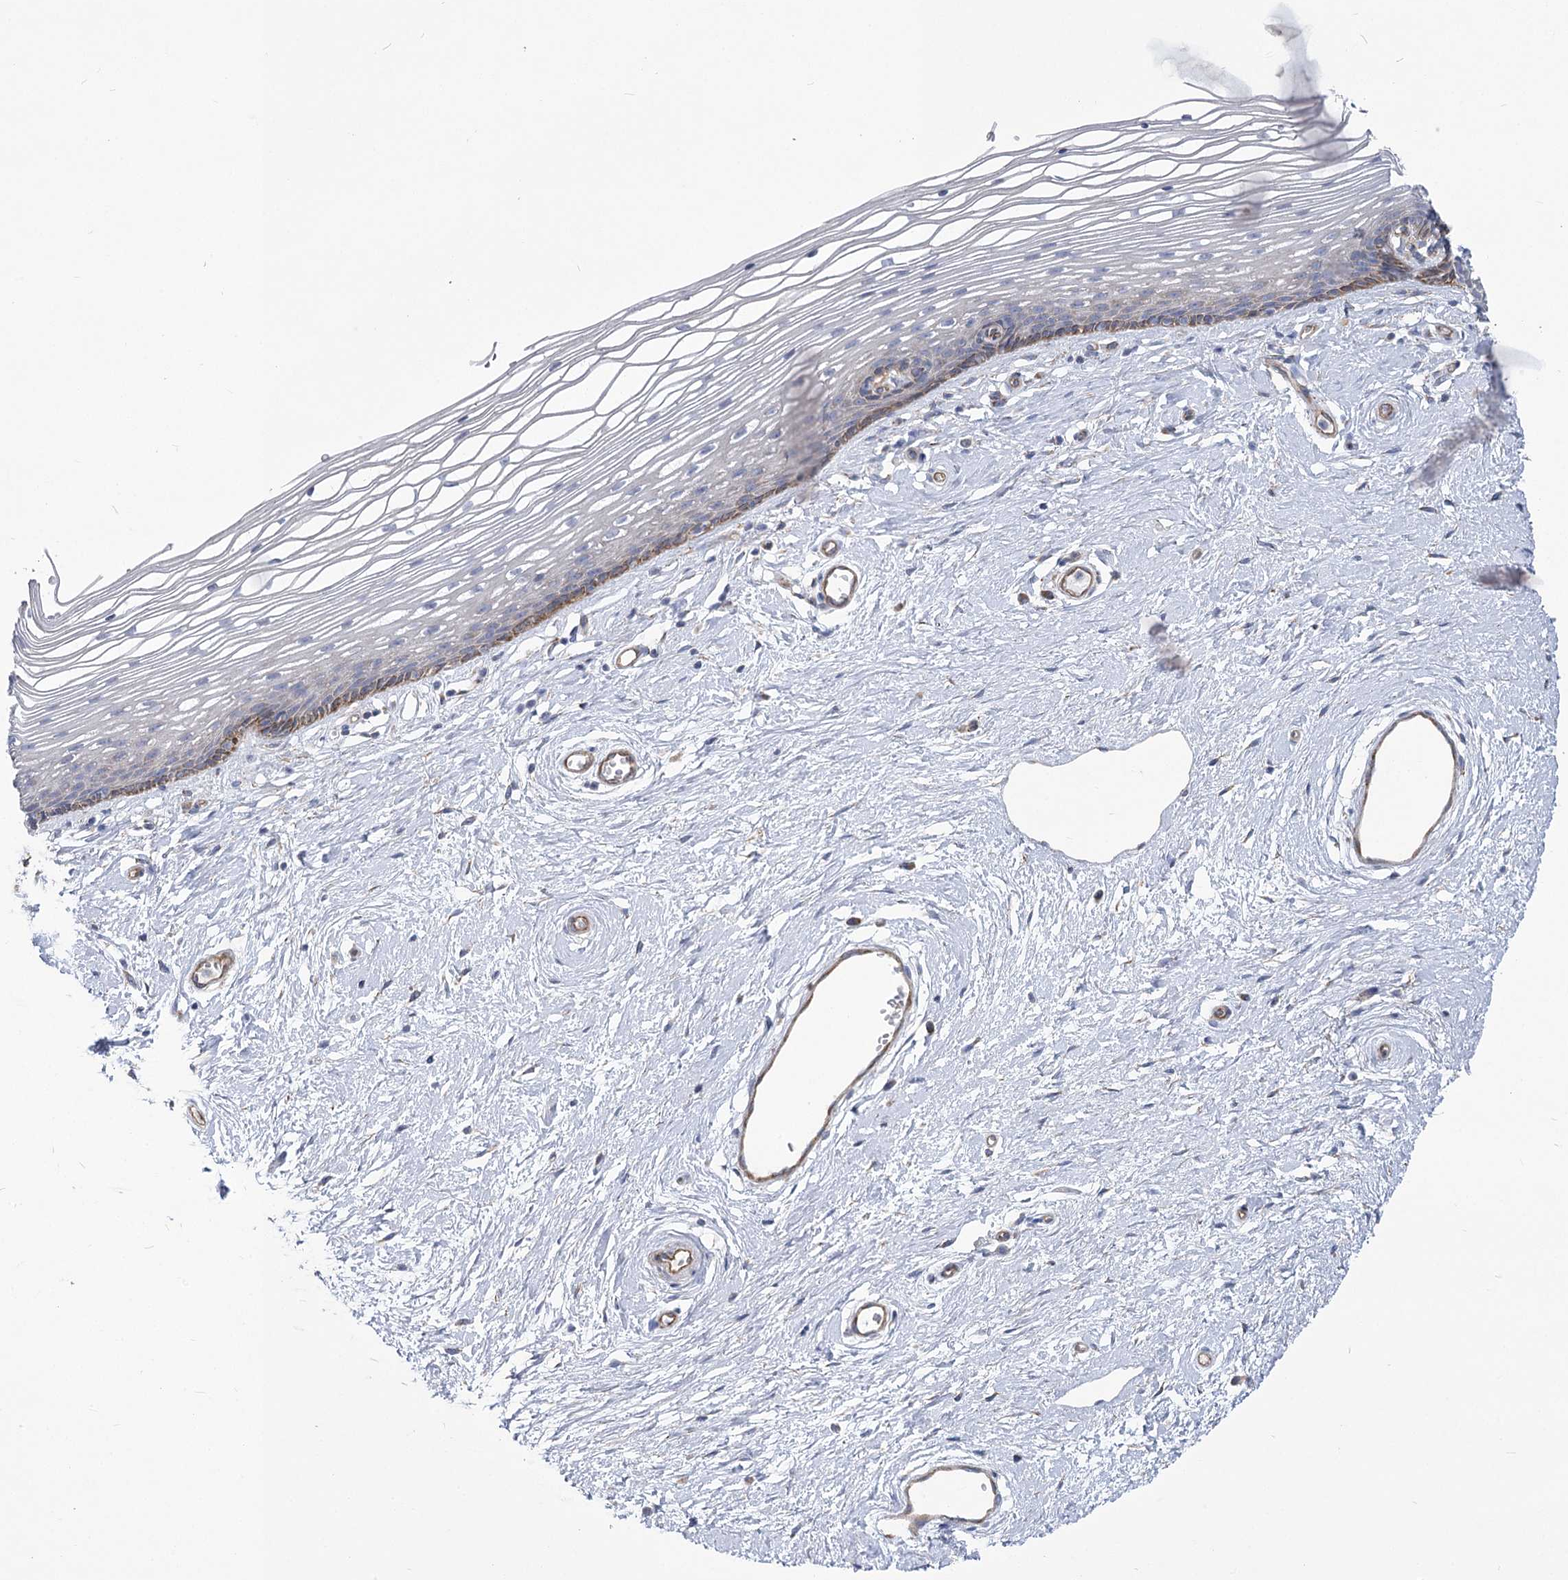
{"staining": {"intensity": "moderate", "quantity": "<25%", "location": "cytoplasmic/membranous"}, "tissue": "vagina", "cell_type": "Squamous epithelial cells", "image_type": "normal", "snomed": [{"axis": "morphology", "description": "Normal tissue, NOS"}, {"axis": "topography", "description": "Vagina"}], "caption": "Immunohistochemistry (DAB (3,3'-diaminobenzidine)) staining of normal human vagina shows moderate cytoplasmic/membranous protein positivity in approximately <25% of squamous epithelial cells. The staining was performed using DAB (3,3'-diaminobenzidine), with brown indicating positive protein expression. Nuclei are stained blue with hematoxylin.", "gene": "RMDN2", "patient": {"sex": "female", "age": 46}}